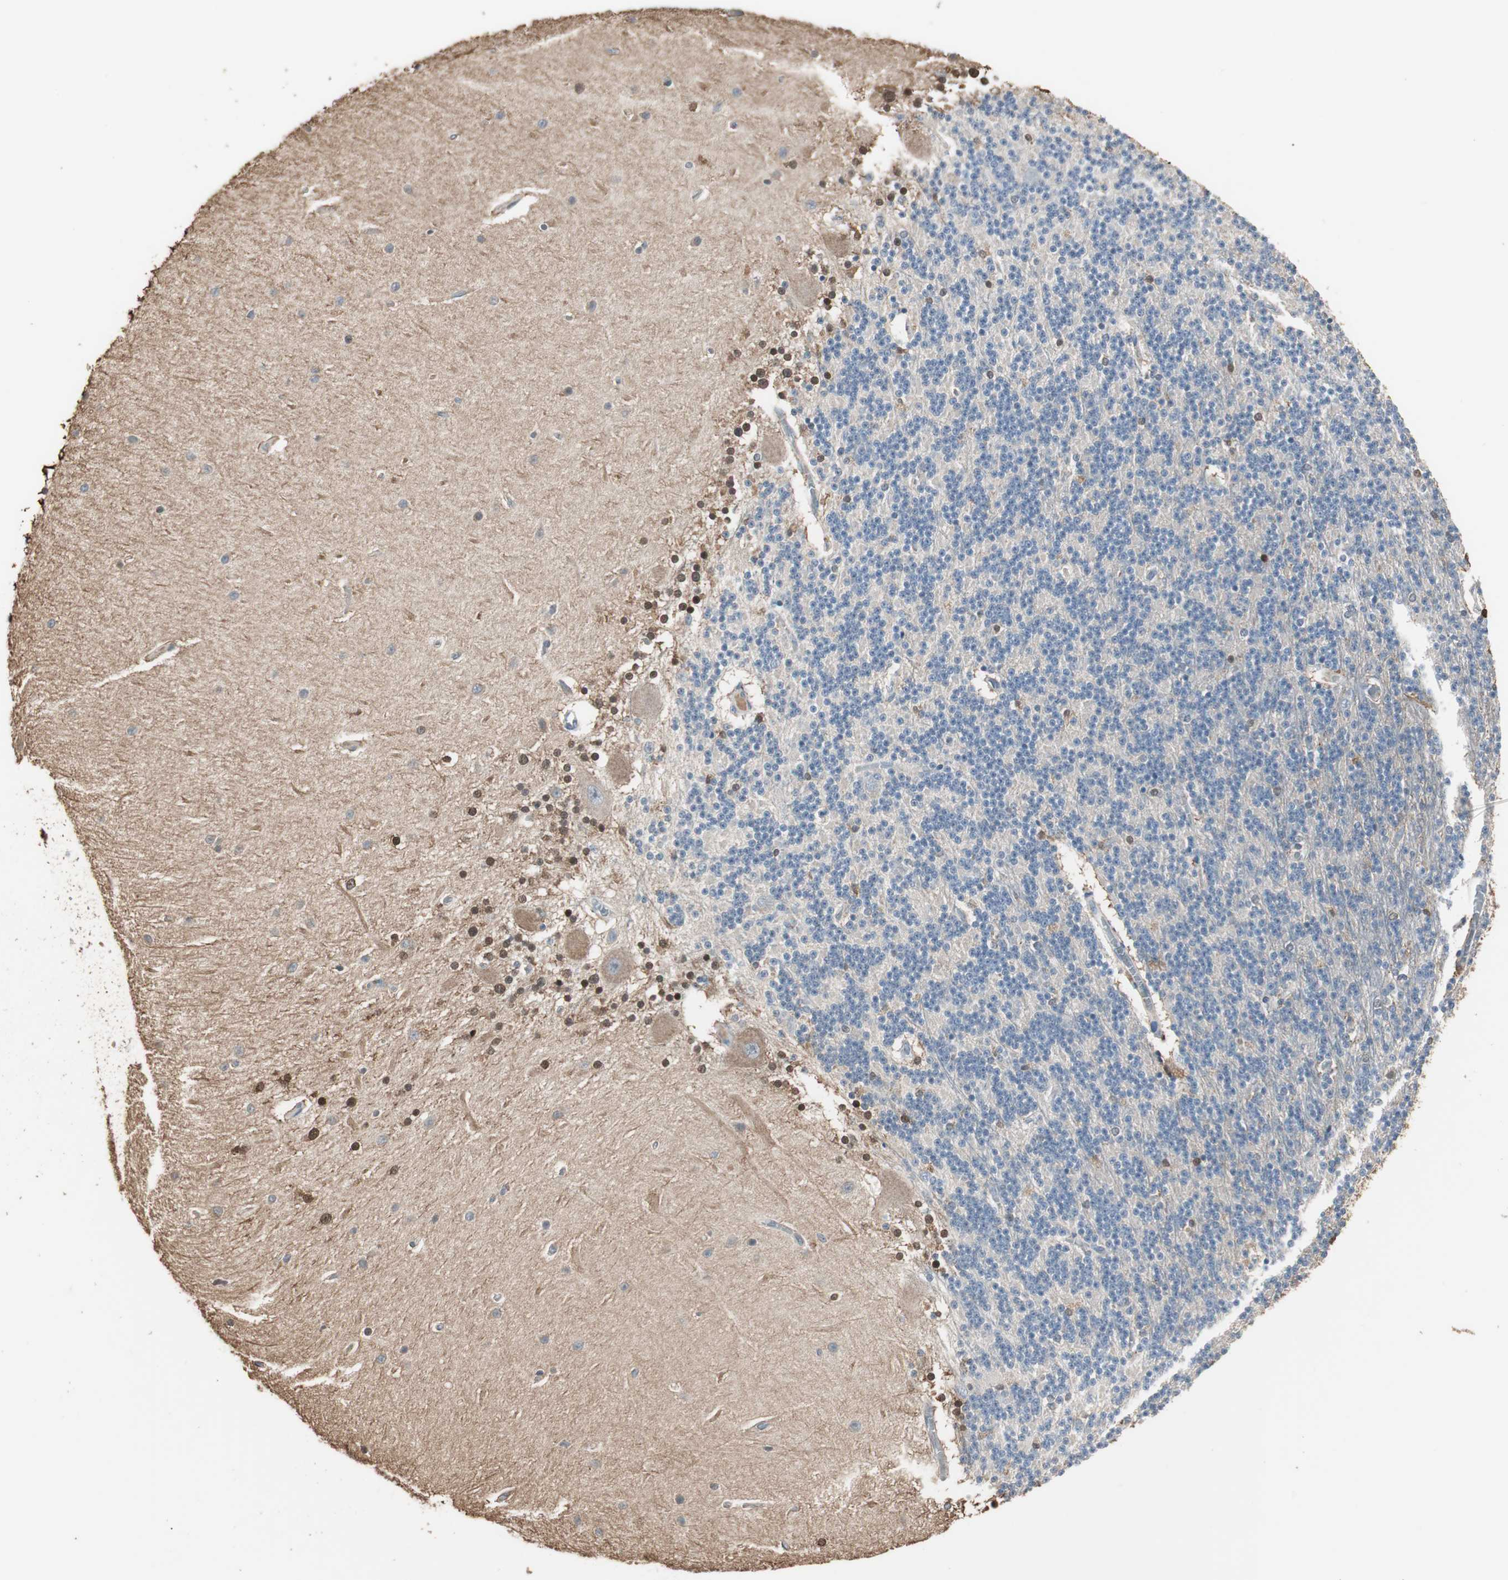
{"staining": {"intensity": "negative", "quantity": "none", "location": "none"}, "tissue": "cerebellum", "cell_type": "Cells in granular layer", "image_type": "normal", "snomed": [{"axis": "morphology", "description": "Normal tissue, NOS"}, {"axis": "topography", "description": "Cerebellum"}], "caption": "This is an immunohistochemistry histopathology image of benign cerebellum. There is no positivity in cells in granular layer.", "gene": "PDZK1", "patient": {"sex": "female", "age": 54}}